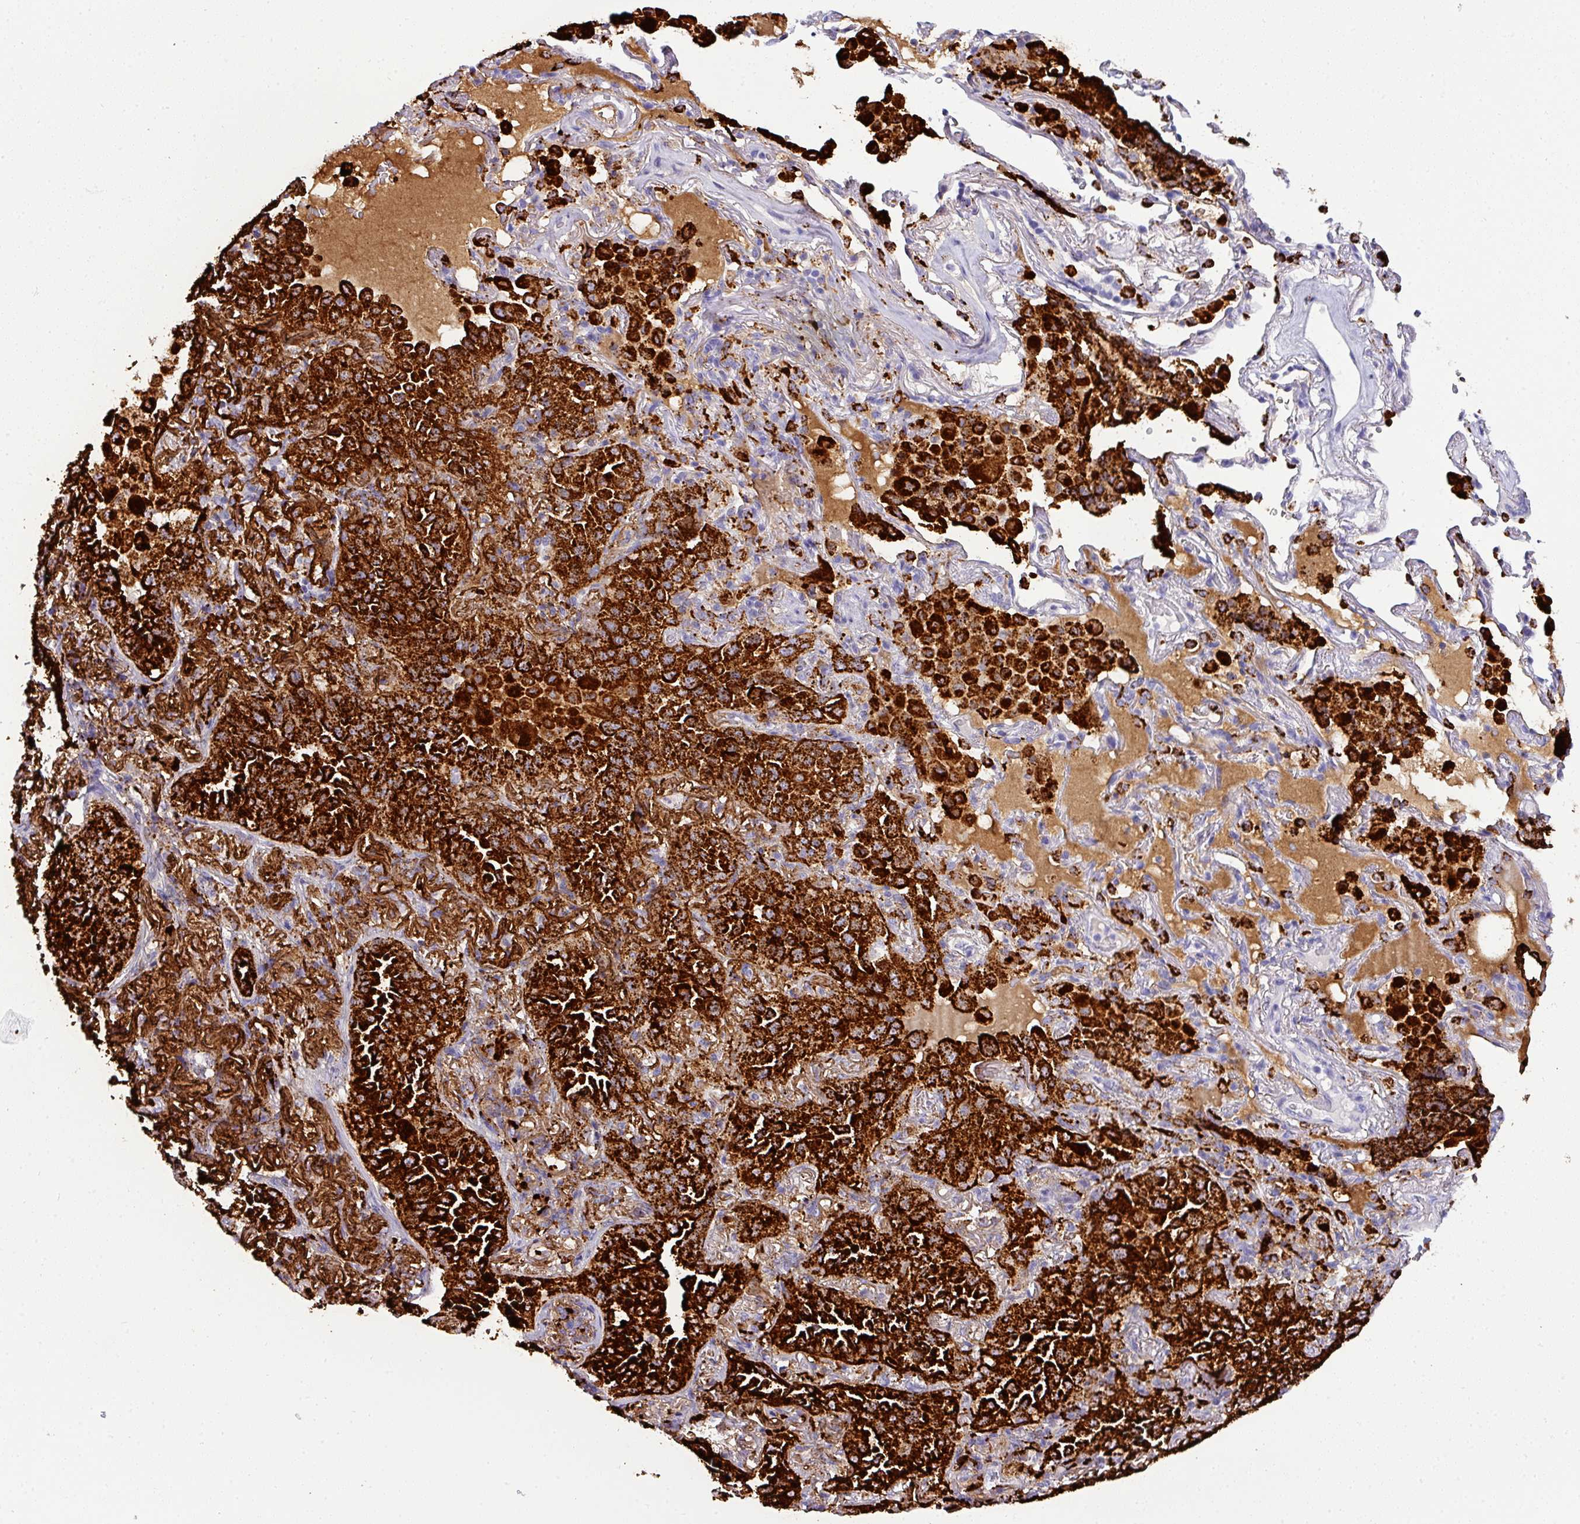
{"staining": {"intensity": "strong", "quantity": ">75%", "location": "cytoplasmic/membranous"}, "tissue": "lung cancer", "cell_type": "Tumor cells", "image_type": "cancer", "snomed": [{"axis": "morphology", "description": "Adenocarcinoma, NOS"}, {"axis": "topography", "description": "Lung"}], "caption": "Tumor cells show strong cytoplasmic/membranous staining in about >75% of cells in lung cancer (adenocarcinoma). Using DAB (brown) and hematoxylin (blue) stains, captured at high magnification using brightfield microscopy.", "gene": "NAPSA", "patient": {"sex": "female", "age": 69}}